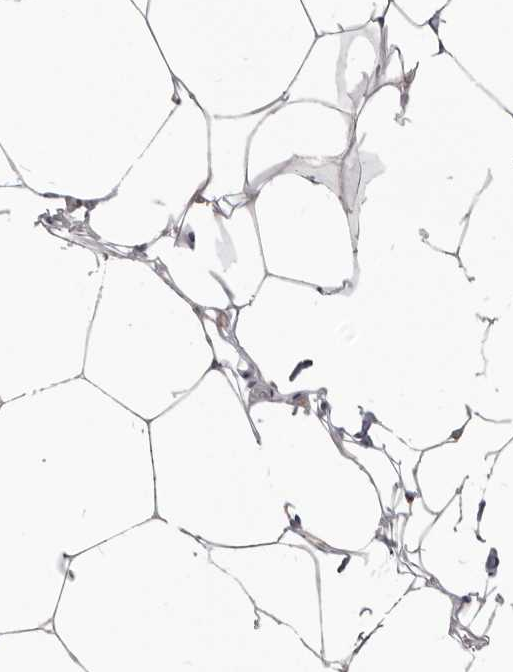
{"staining": {"intensity": "weak", "quantity": "25%-75%", "location": "cytoplasmic/membranous"}, "tissue": "adipose tissue", "cell_type": "Adipocytes", "image_type": "normal", "snomed": [{"axis": "morphology", "description": "Normal tissue, NOS"}, {"axis": "morphology", "description": "Fibrosis, NOS"}, {"axis": "topography", "description": "Breast"}, {"axis": "topography", "description": "Adipose tissue"}], "caption": "A brown stain highlights weak cytoplasmic/membranous staining of a protein in adipocytes of unremarkable adipose tissue.", "gene": "CGN", "patient": {"sex": "female", "age": 39}}